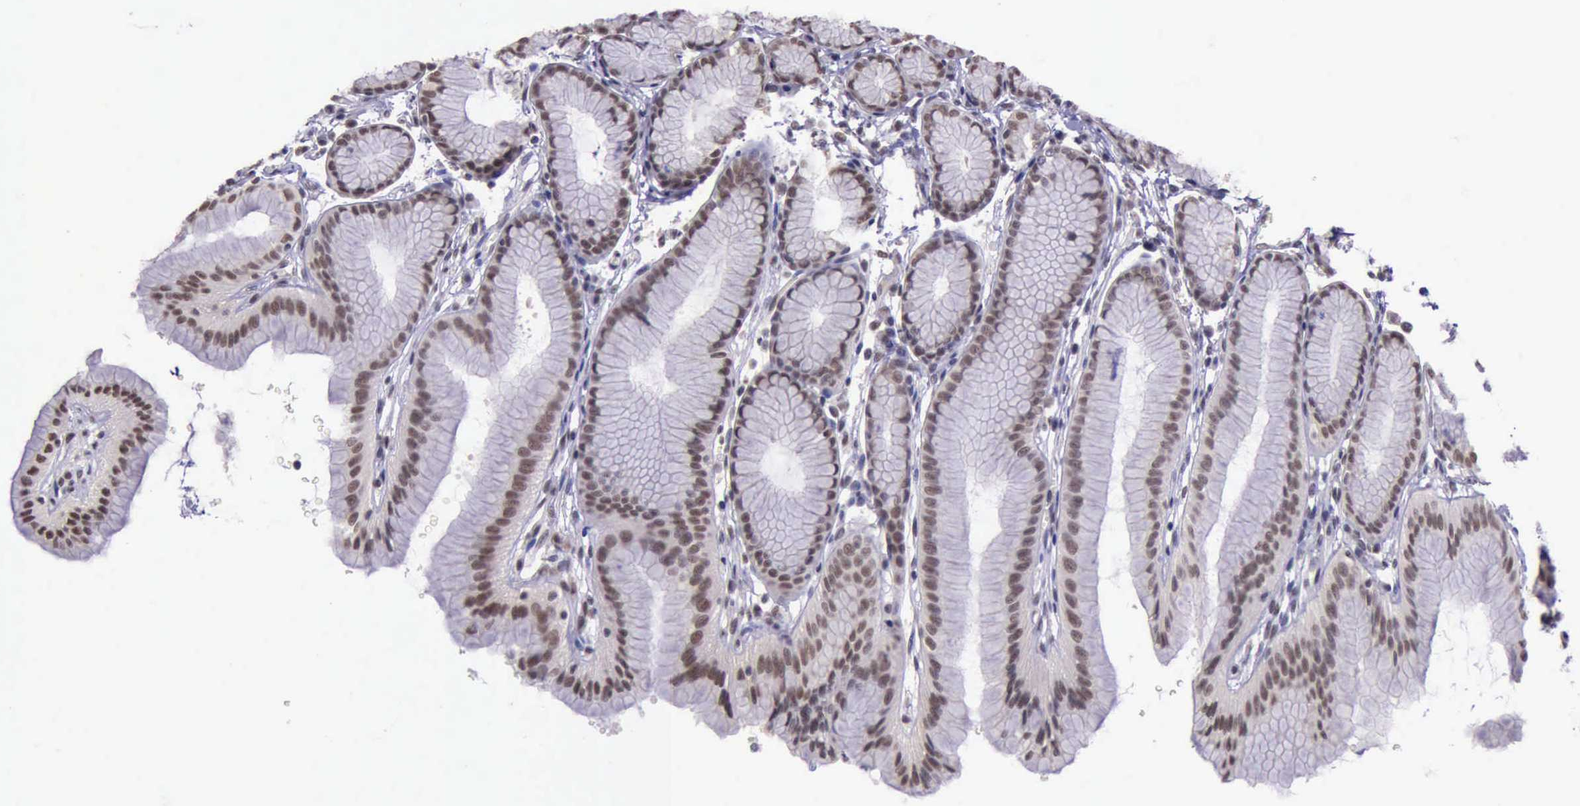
{"staining": {"intensity": "moderate", "quantity": ">75%", "location": "cytoplasmic/membranous,nuclear"}, "tissue": "stomach", "cell_type": "Glandular cells", "image_type": "normal", "snomed": [{"axis": "morphology", "description": "Normal tissue, NOS"}, {"axis": "topography", "description": "Stomach"}], "caption": "A photomicrograph of human stomach stained for a protein shows moderate cytoplasmic/membranous,nuclear brown staining in glandular cells. Using DAB (brown) and hematoxylin (blue) stains, captured at high magnification using brightfield microscopy.", "gene": "PRPF39", "patient": {"sex": "male", "age": 42}}